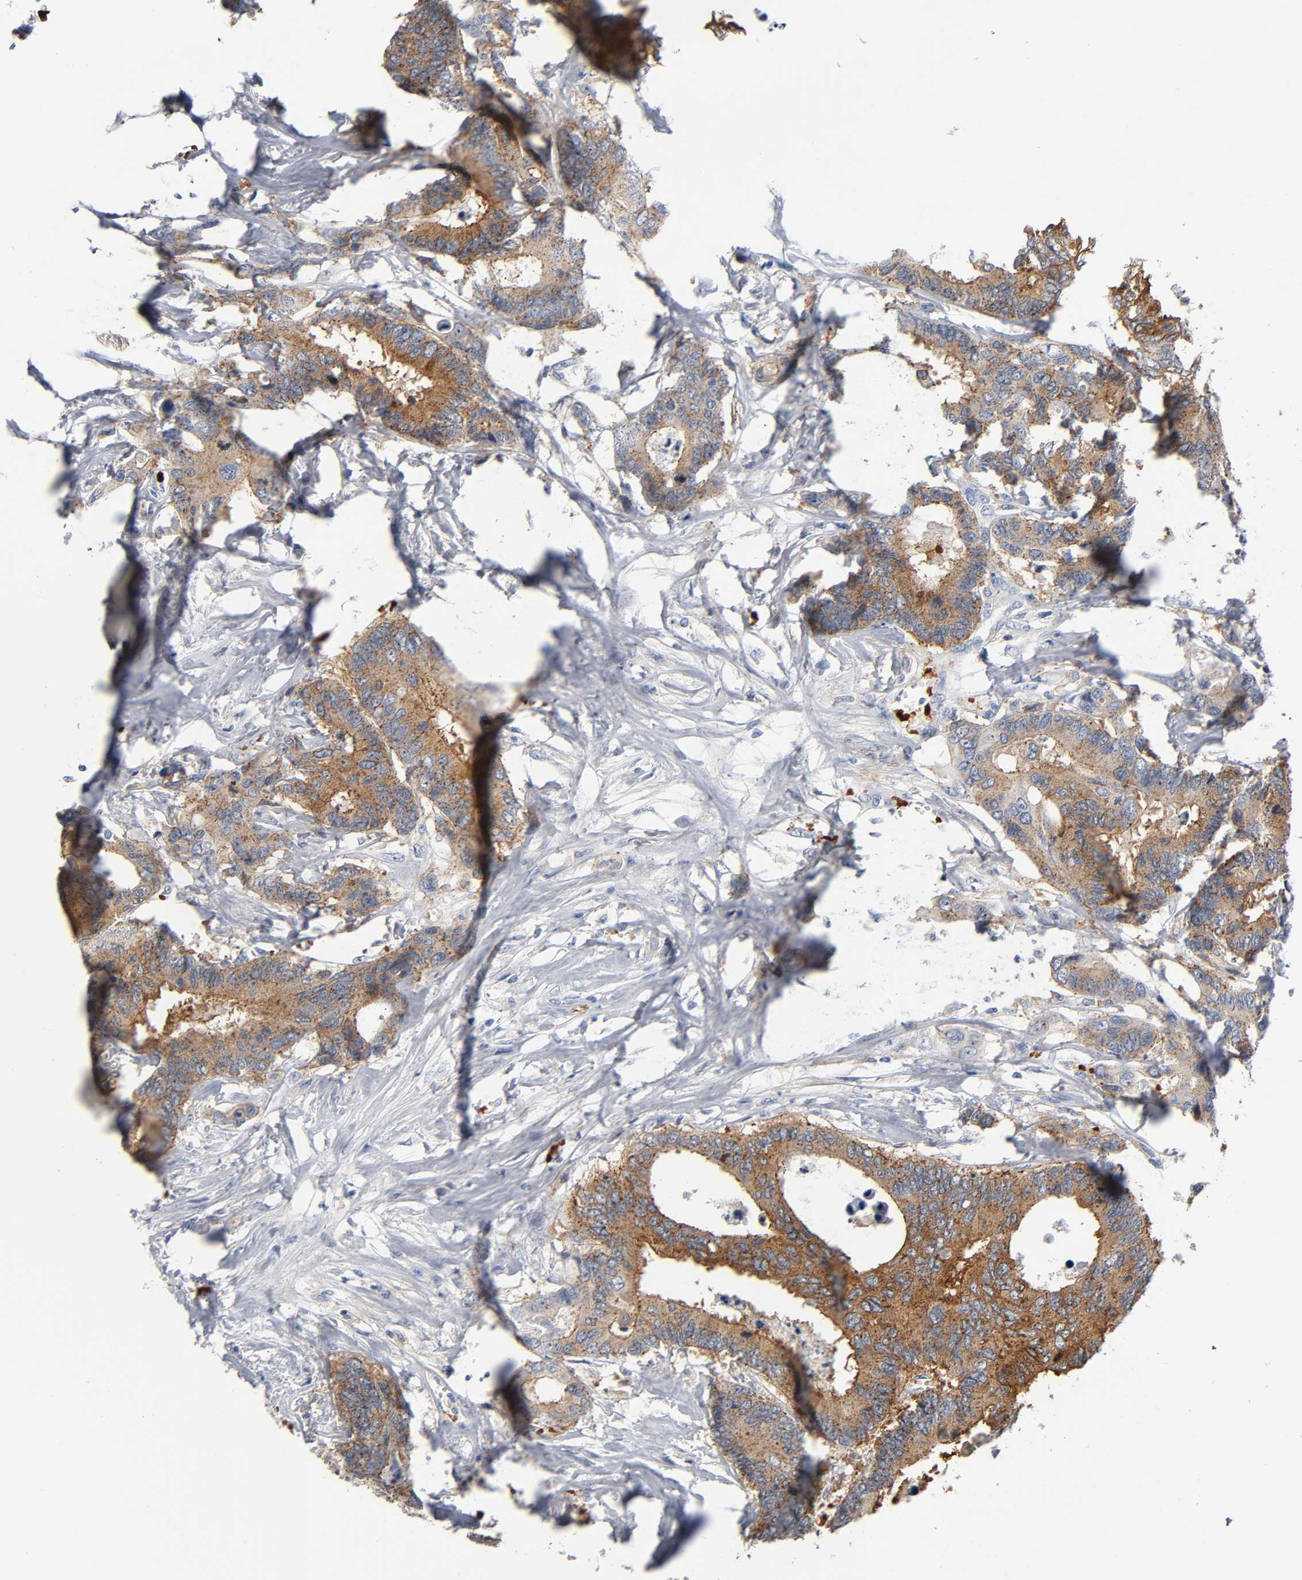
{"staining": {"intensity": "moderate", "quantity": ">75%", "location": "cytoplasmic/membranous"}, "tissue": "colorectal cancer", "cell_type": "Tumor cells", "image_type": "cancer", "snomed": [{"axis": "morphology", "description": "Adenocarcinoma, NOS"}, {"axis": "topography", "description": "Rectum"}], "caption": "Immunohistochemical staining of colorectal cancer exhibits medium levels of moderate cytoplasmic/membranous protein positivity in approximately >75% of tumor cells.", "gene": "CD2AP", "patient": {"sex": "male", "age": 55}}